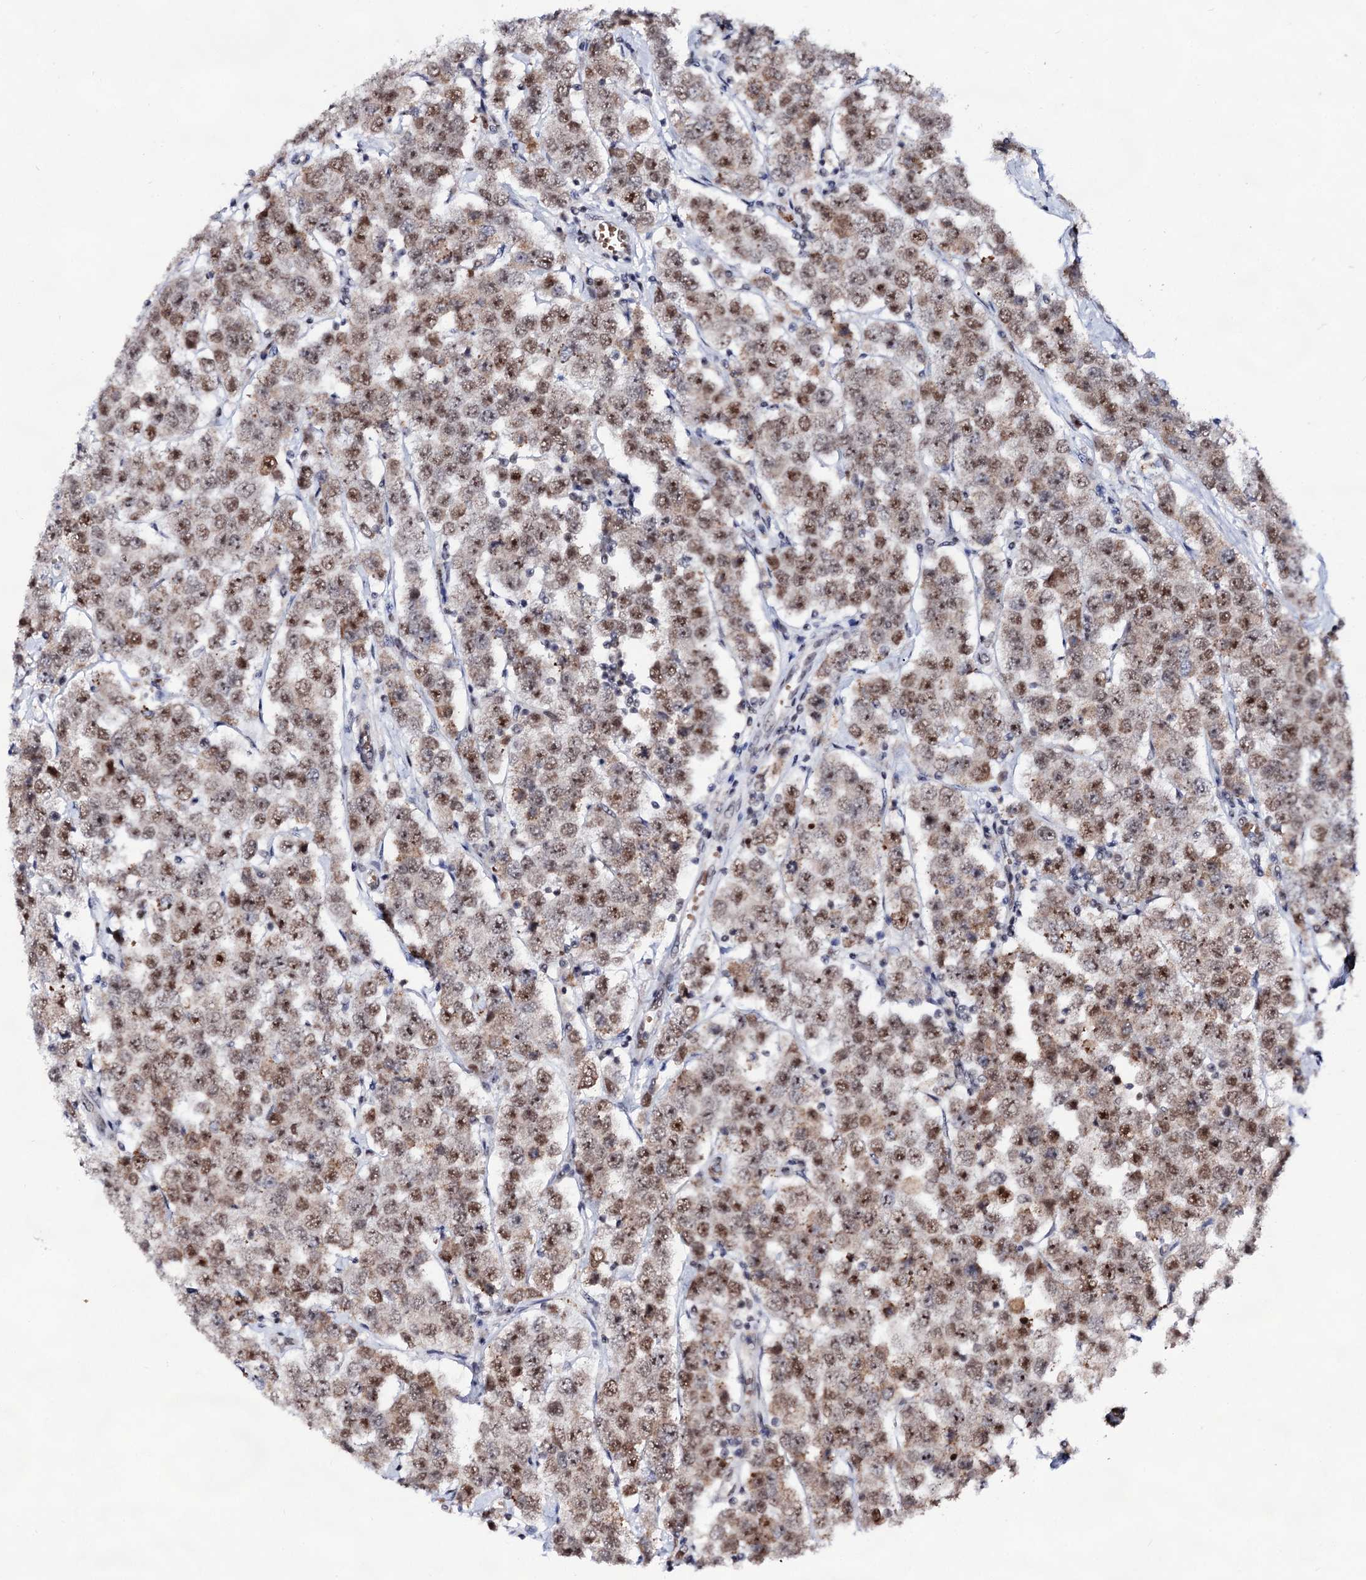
{"staining": {"intensity": "moderate", "quantity": ">75%", "location": "nuclear"}, "tissue": "testis cancer", "cell_type": "Tumor cells", "image_type": "cancer", "snomed": [{"axis": "morphology", "description": "Seminoma, NOS"}, {"axis": "topography", "description": "Testis"}], "caption": "Protein expression analysis of human testis seminoma reveals moderate nuclear expression in approximately >75% of tumor cells. Nuclei are stained in blue.", "gene": "EXOSC10", "patient": {"sex": "male", "age": 28}}